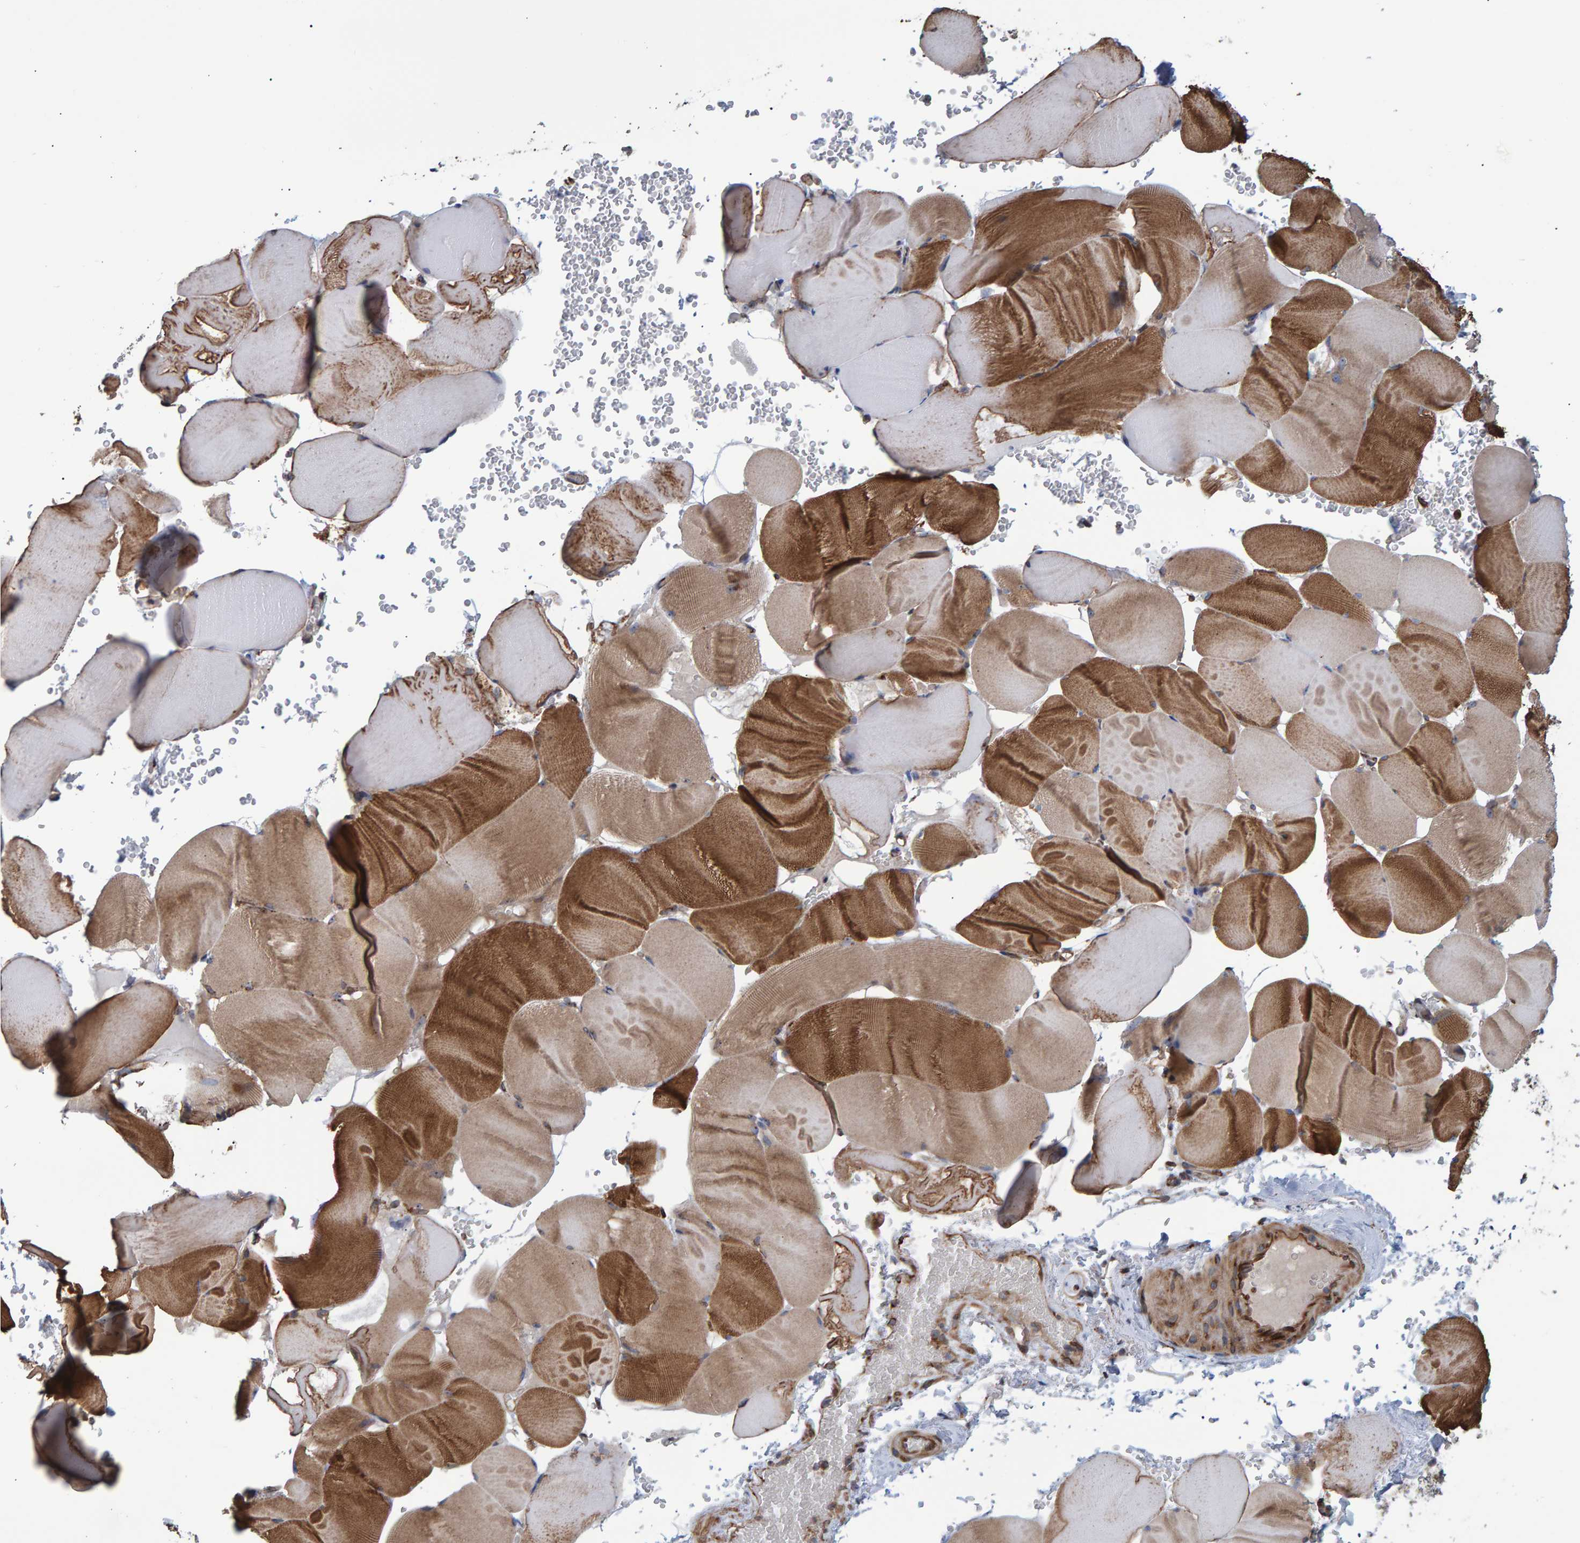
{"staining": {"intensity": "moderate", "quantity": ">75%", "location": "cytoplasmic/membranous"}, "tissue": "skeletal muscle", "cell_type": "Myocytes", "image_type": "normal", "snomed": [{"axis": "morphology", "description": "Normal tissue, NOS"}, {"axis": "topography", "description": "Skeletal muscle"}], "caption": "A brown stain highlights moderate cytoplasmic/membranous positivity of a protein in myocytes of benign human skeletal muscle. Using DAB (3,3'-diaminobenzidine) (brown) and hematoxylin (blue) stains, captured at high magnification using brightfield microscopy.", "gene": "FAM117A", "patient": {"sex": "male", "age": 62}}